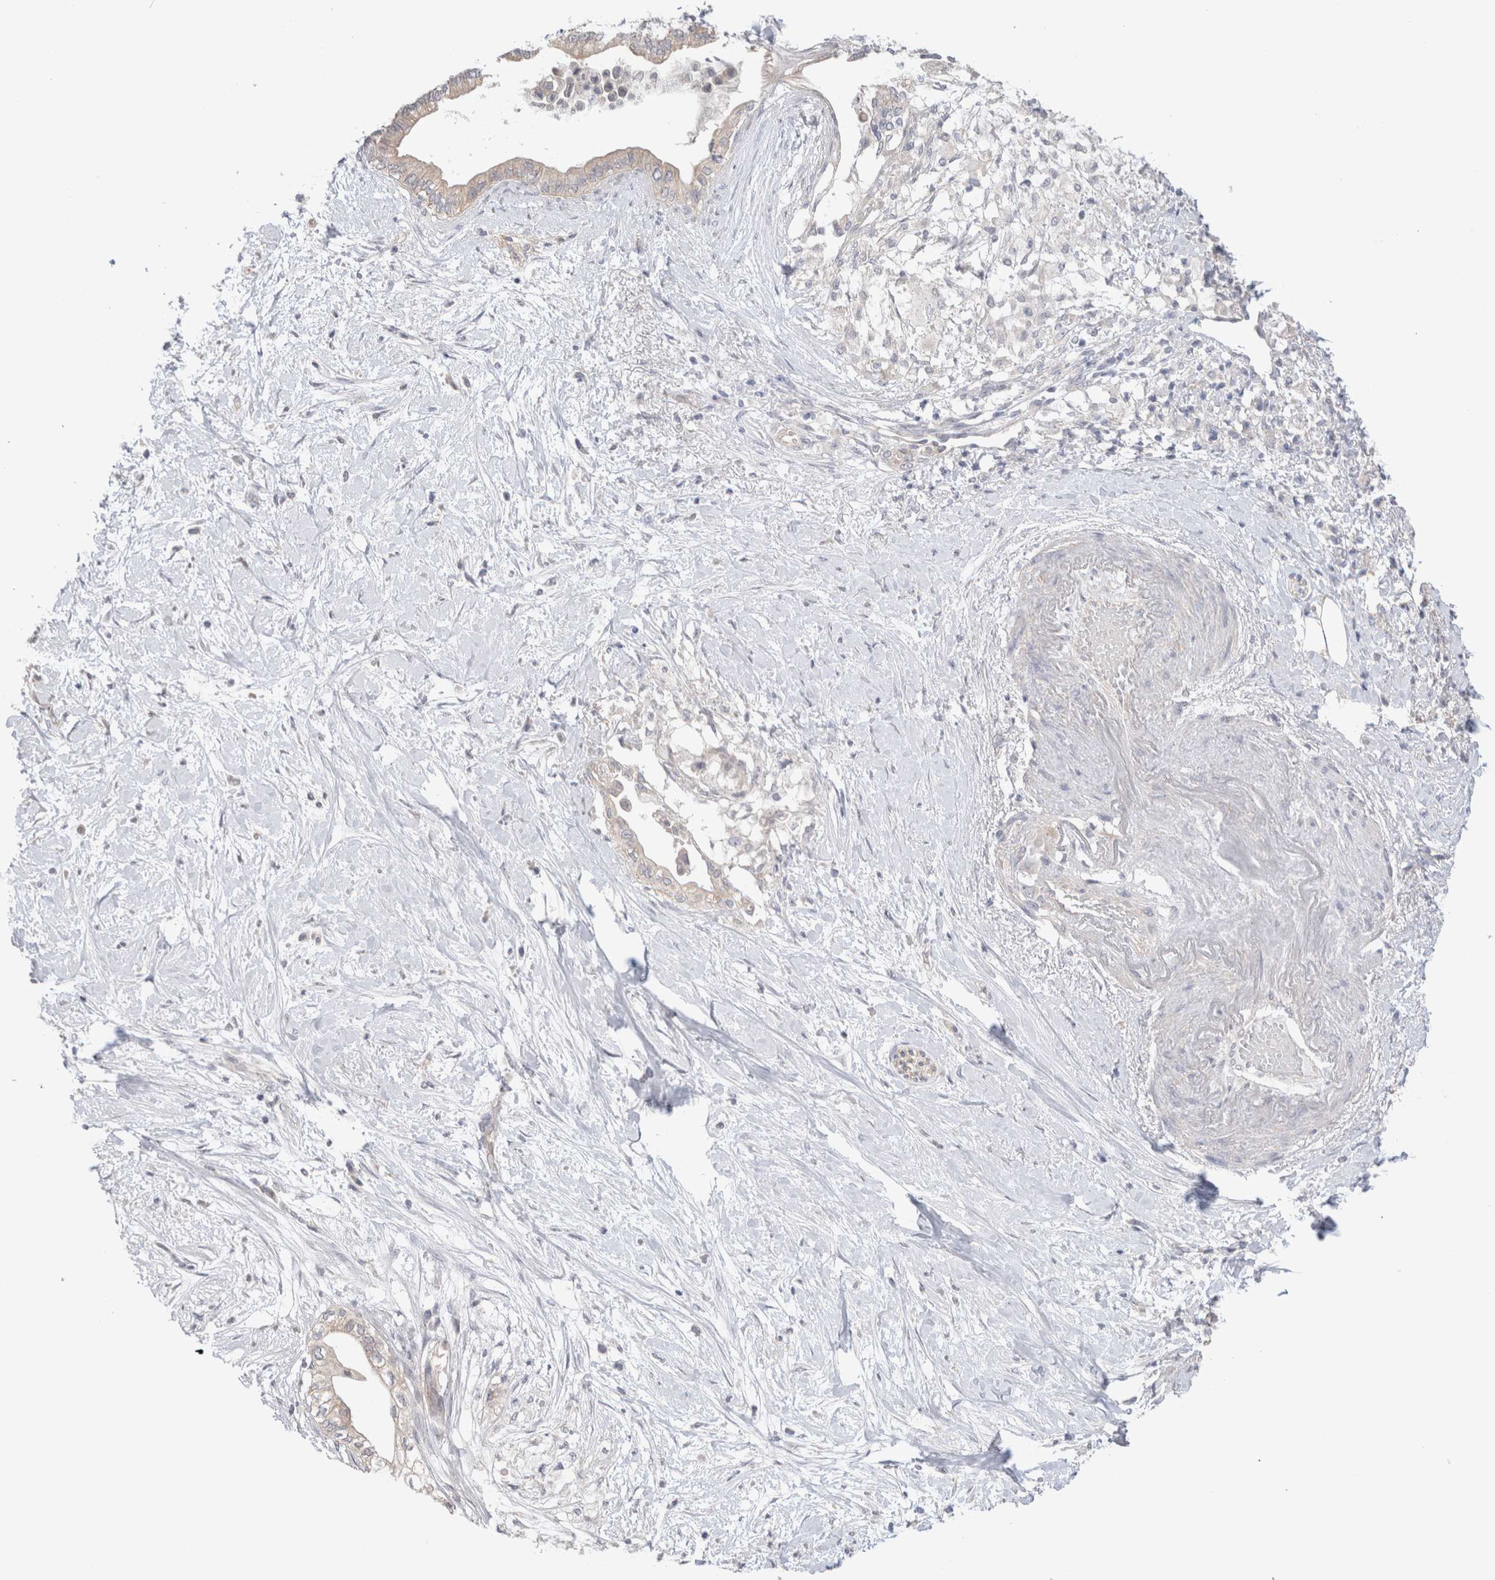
{"staining": {"intensity": "weak", "quantity": "<25%", "location": "cytoplasmic/membranous"}, "tissue": "pancreatic cancer", "cell_type": "Tumor cells", "image_type": "cancer", "snomed": [{"axis": "morphology", "description": "Normal tissue, NOS"}, {"axis": "morphology", "description": "Adenocarcinoma, NOS"}, {"axis": "topography", "description": "Pancreas"}, {"axis": "topography", "description": "Duodenum"}], "caption": "Protein analysis of pancreatic adenocarcinoma reveals no significant positivity in tumor cells.", "gene": "DMD", "patient": {"sex": "female", "age": 60}}